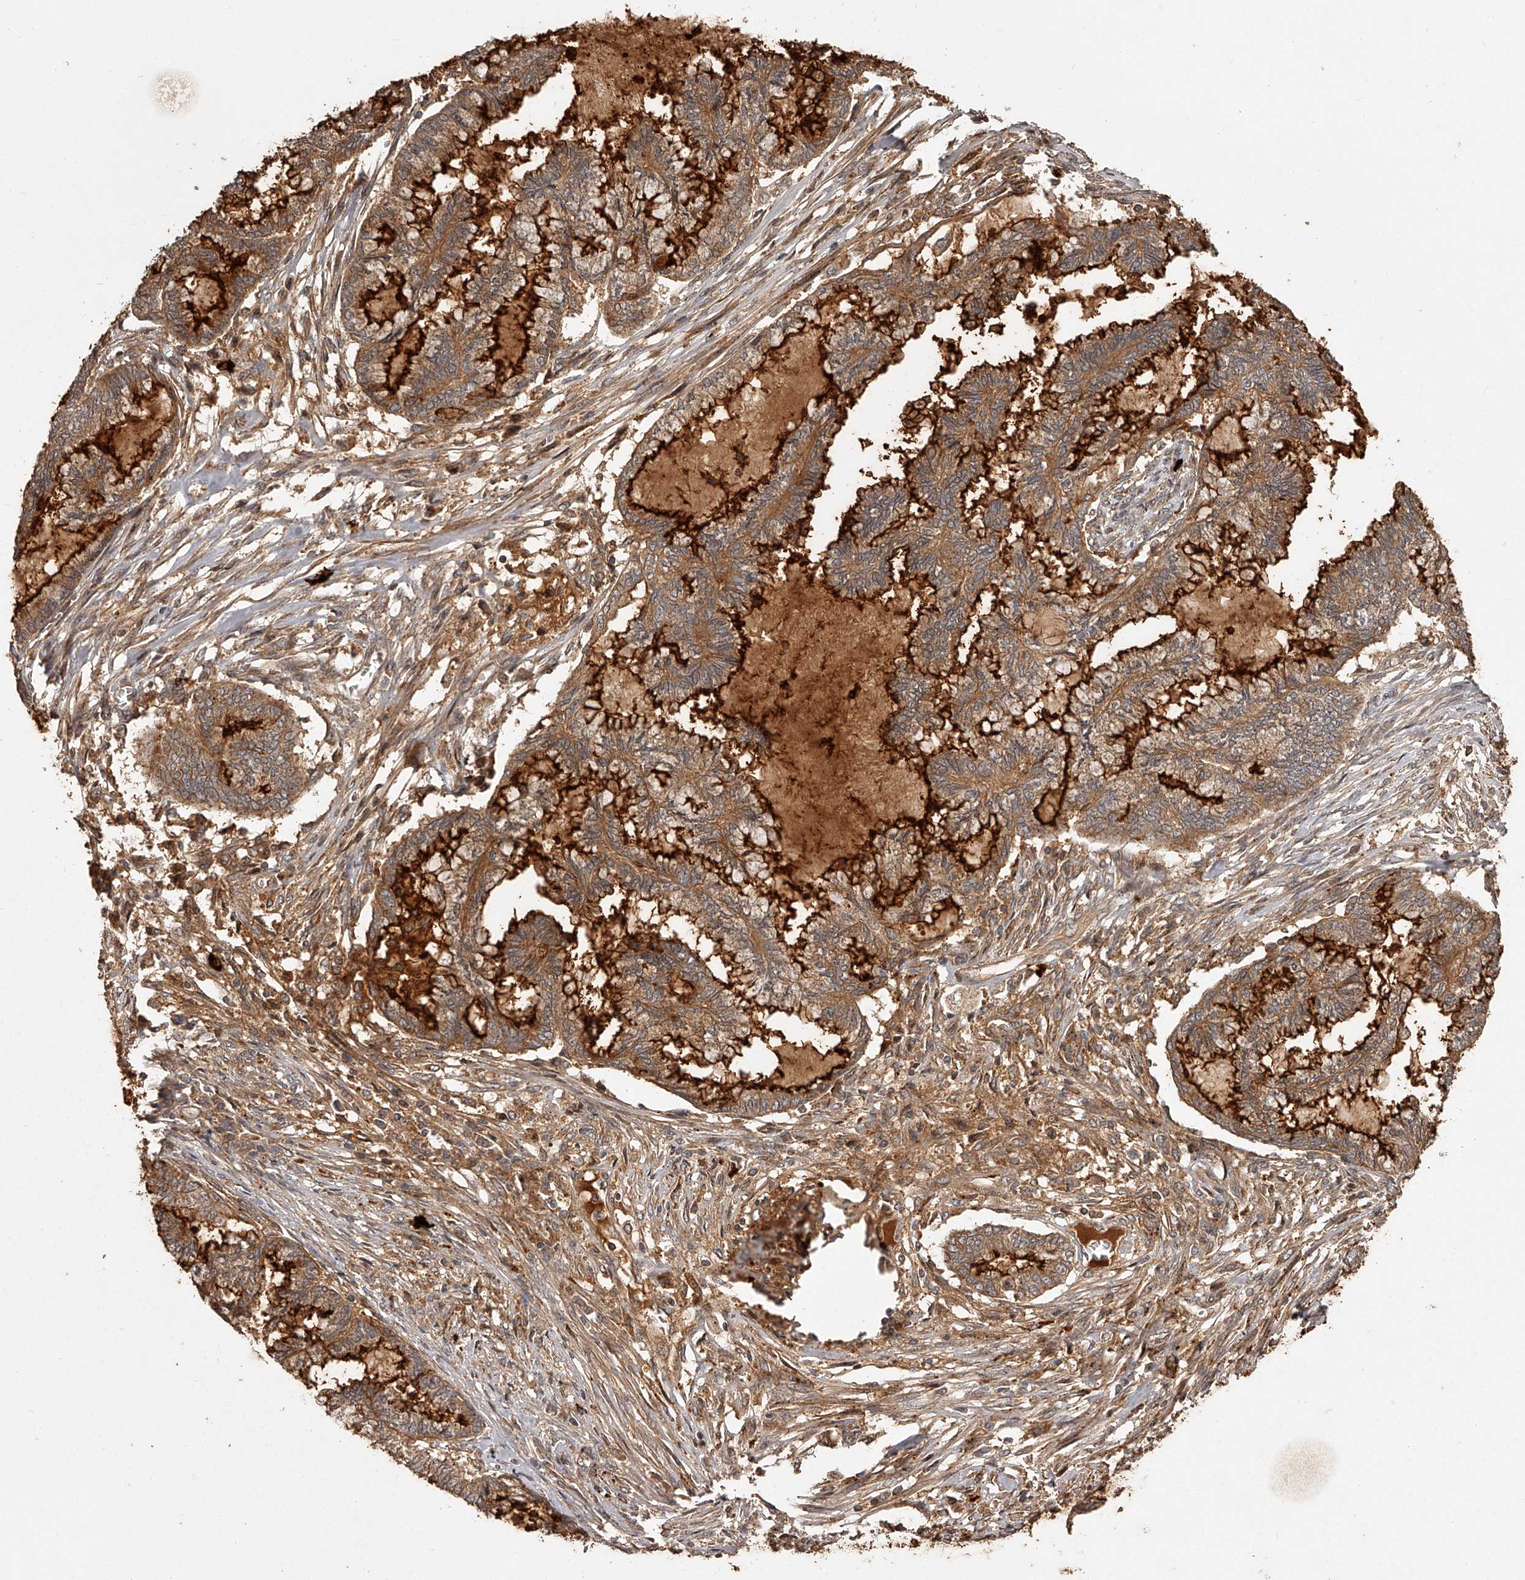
{"staining": {"intensity": "strong", "quantity": ">75%", "location": "cytoplasmic/membranous"}, "tissue": "endometrial cancer", "cell_type": "Tumor cells", "image_type": "cancer", "snomed": [{"axis": "morphology", "description": "Adenocarcinoma, NOS"}, {"axis": "topography", "description": "Endometrium"}], "caption": "Tumor cells demonstrate strong cytoplasmic/membranous staining in approximately >75% of cells in endometrial cancer (adenocarcinoma). The staining was performed using DAB (3,3'-diaminobenzidine), with brown indicating positive protein expression. Nuclei are stained blue with hematoxylin.", "gene": "CRYZL1", "patient": {"sex": "female", "age": 86}}